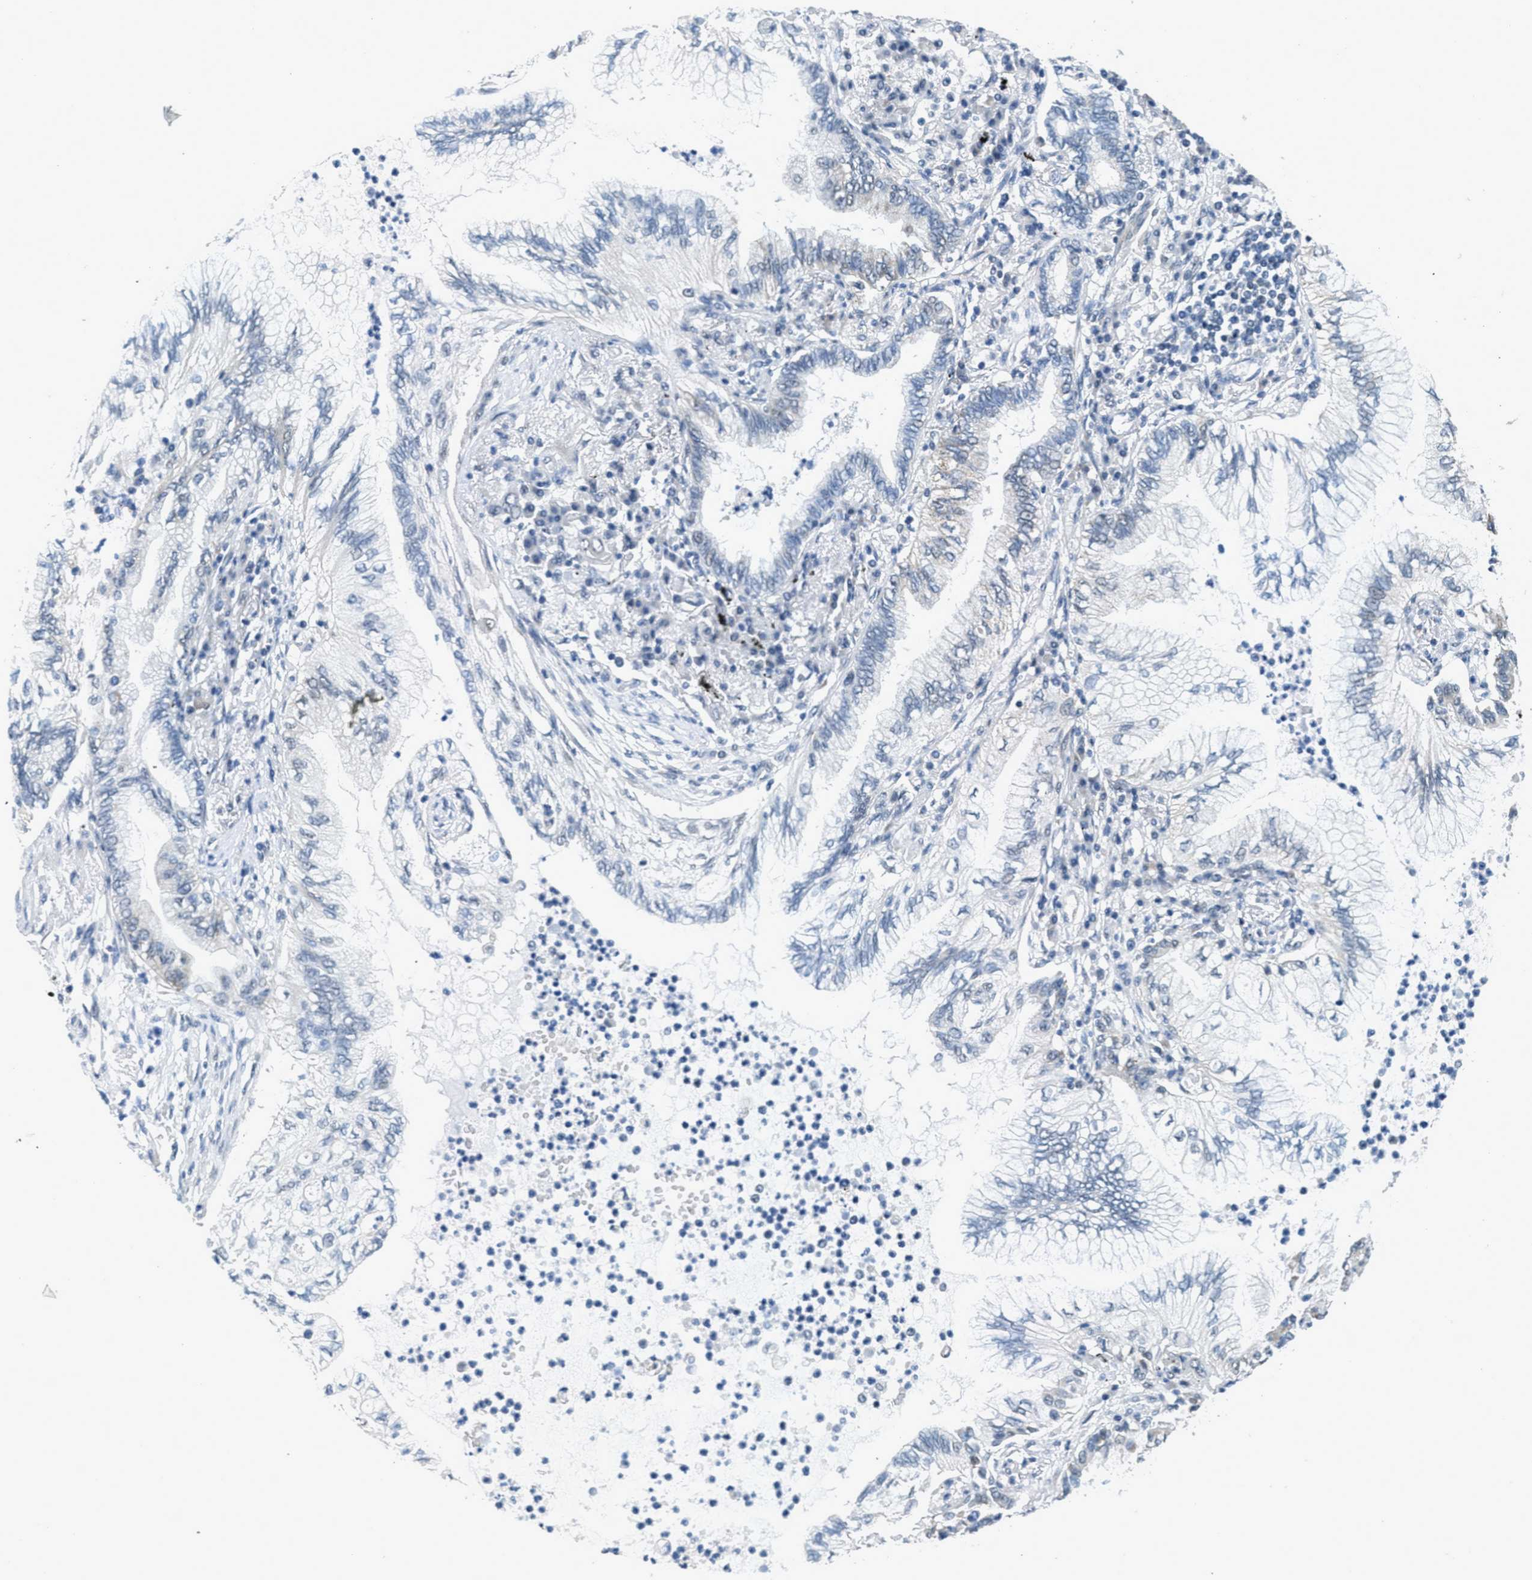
{"staining": {"intensity": "negative", "quantity": "none", "location": "none"}, "tissue": "lung cancer", "cell_type": "Tumor cells", "image_type": "cancer", "snomed": [{"axis": "morphology", "description": "Normal tissue, NOS"}, {"axis": "morphology", "description": "Adenocarcinoma, NOS"}, {"axis": "topography", "description": "Bronchus"}, {"axis": "topography", "description": "Lung"}], "caption": "Immunohistochemistry (IHC) image of lung cancer stained for a protein (brown), which shows no staining in tumor cells. Brightfield microscopy of immunohistochemistry (IHC) stained with DAB (brown) and hematoxylin (blue), captured at high magnification.", "gene": "TOMM70", "patient": {"sex": "female", "age": 70}}